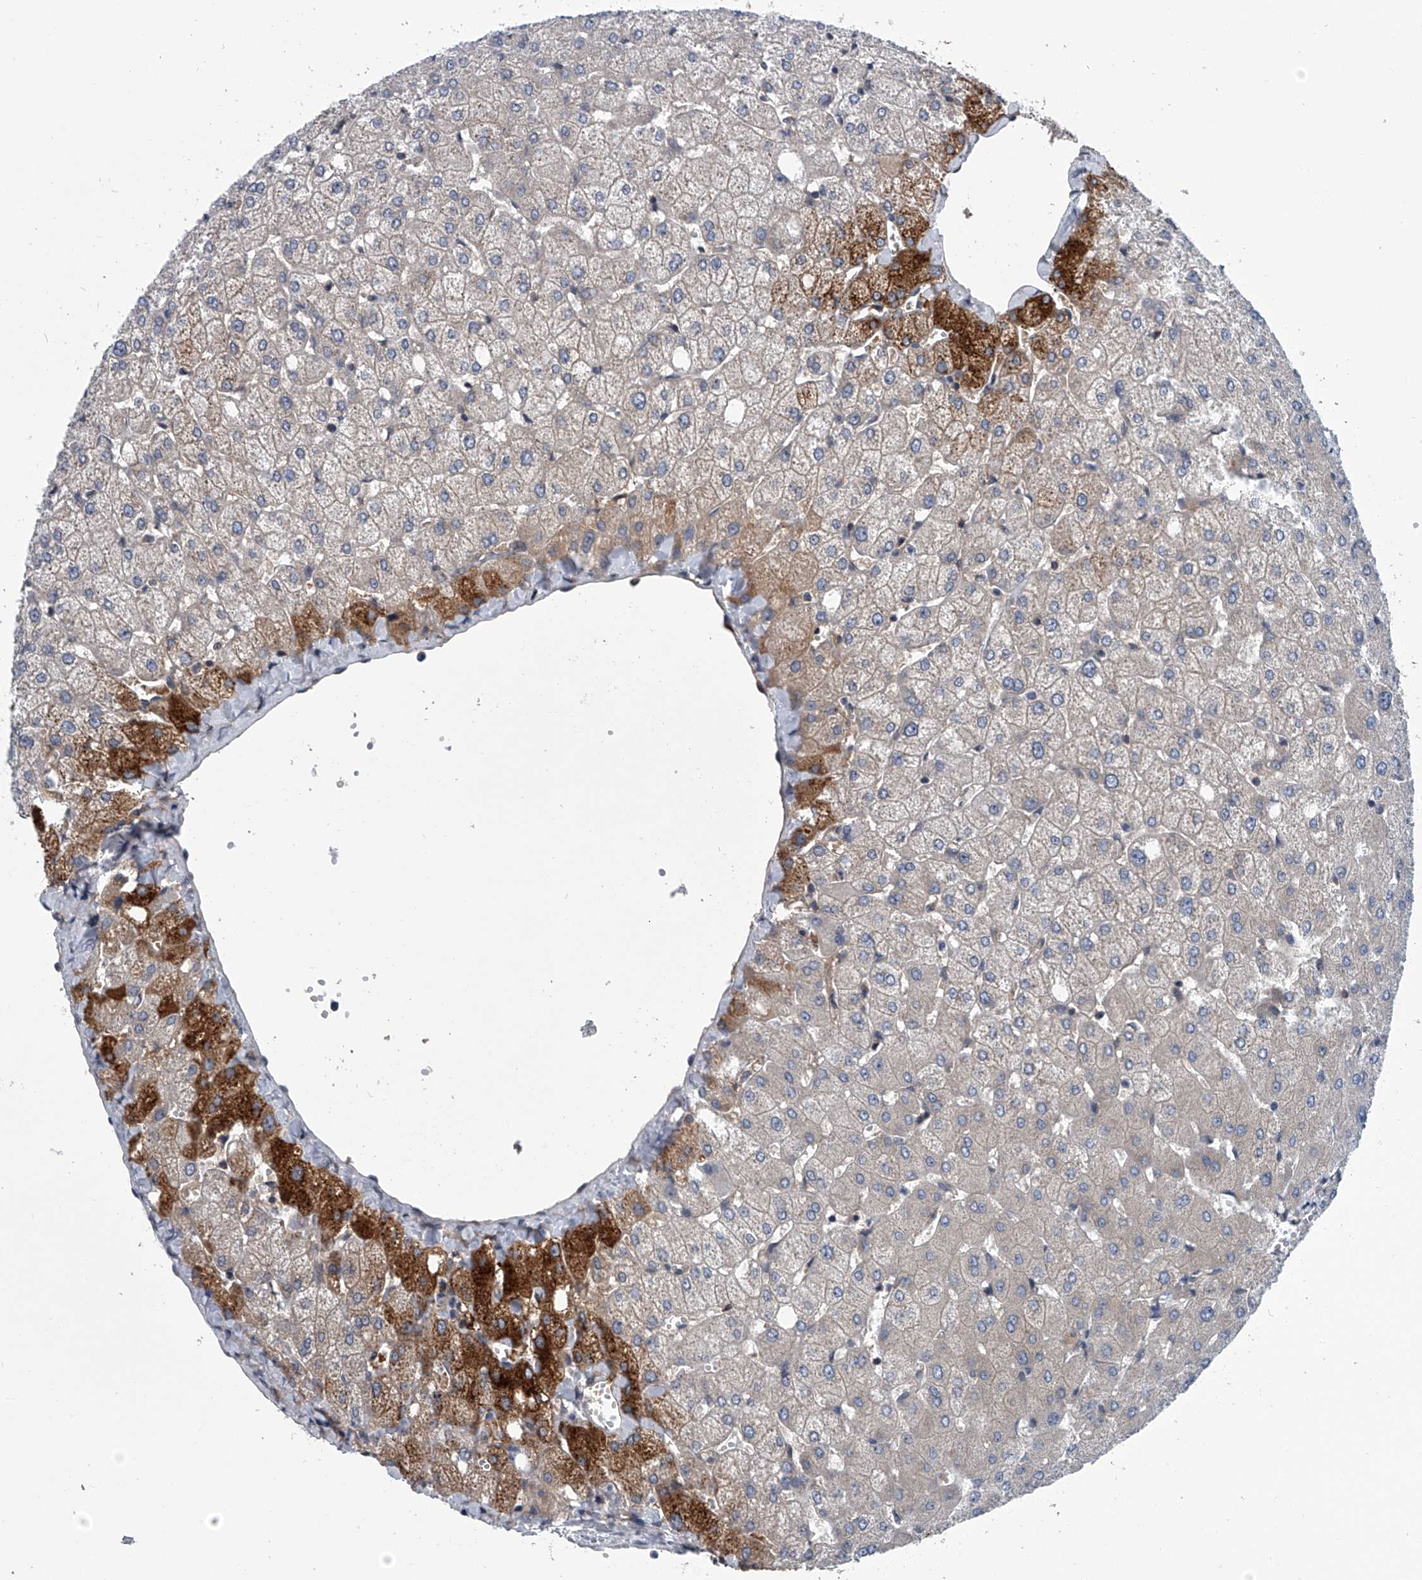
{"staining": {"intensity": "negative", "quantity": "none", "location": "none"}, "tissue": "liver", "cell_type": "Cholangiocytes", "image_type": "normal", "snomed": [{"axis": "morphology", "description": "Normal tissue, NOS"}, {"axis": "topography", "description": "Liver"}], "caption": "The image reveals no staining of cholangiocytes in unremarkable liver. (Stains: DAB (3,3'-diaminobenzidine) immunohistochemistry (IHC) with hematoxylin counter stain, Microscopy: brightfield microscopy at high magnification).", "gene": "PPP2R5D", "patient": {"sex": "female", "age": 54}}